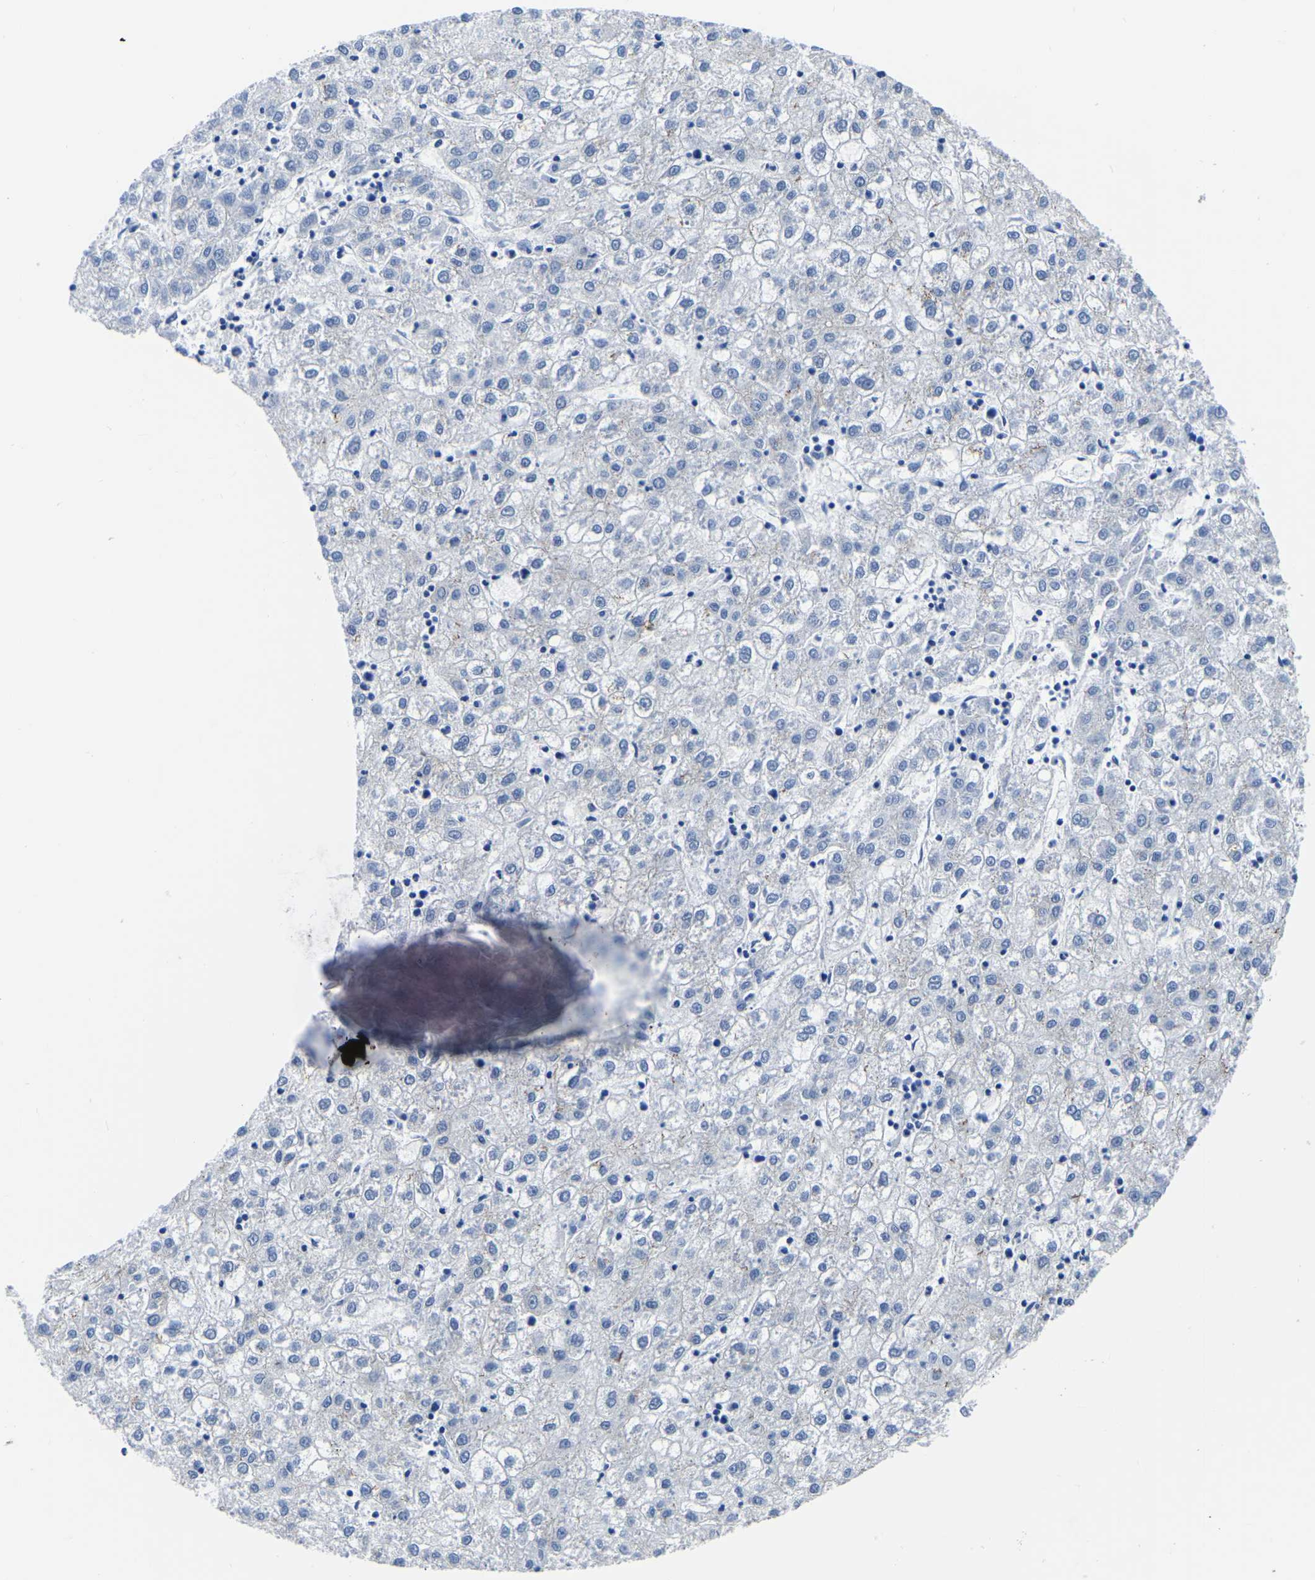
{"staining": {"intensity": "negative", "quantity": "none", "location": "none"}, "tissue": "liver cancer", "cell_type": "Tumor cells", "image_type": "cancer", "snomed": [{"axis": "morphology", "description": "Carcinoma, Hepatocellular, NOS"}, {"axis": "topography", "description": "Liver"}], "caption": "Histopathology image shows no significant protein staining in tumor cells of liver cancer (hepatocellular carcinoma).", "gene": "TFG", "patient": {"sex": "male", "age": 72}}